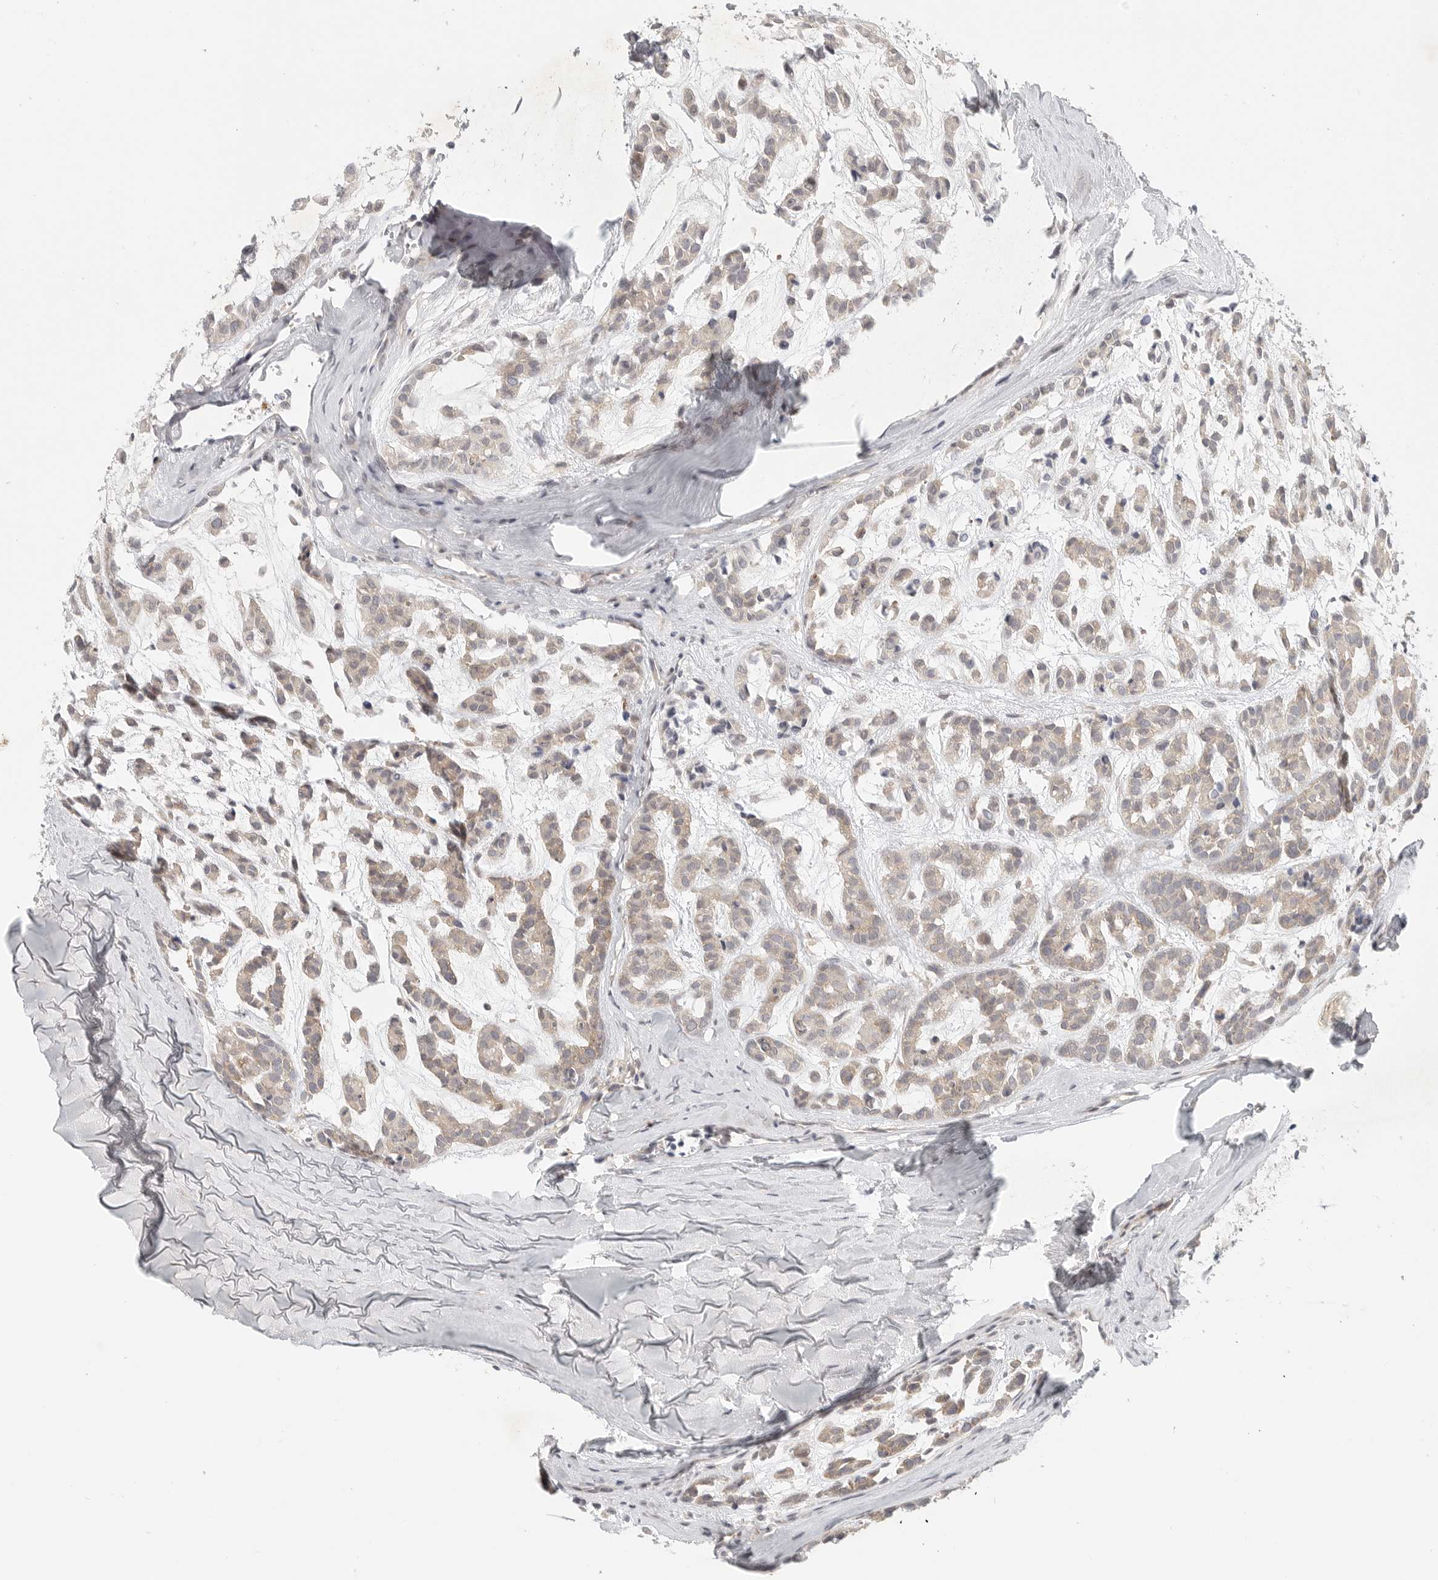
{"staining": {"intensity": "weak", "quantity": "25%-75%", "location": "cytoplasmic/membranous"}, "tissue": "head and neck cancer", "cell_type": "Tumor cells", "image_type": "cancer", "snomed": [{"axis": "morphology", "description": "Adenocarcinoma, NOS"}, {"axis": "morphology", "description": "Adenoma, NOS"}, {"axis": "topography", "description": "Head-Neck"}], "caption": "This image shows immunohistochemistry staining of human head and neck cancer, with low weak cytoplasmic/membranous expression in about 25%-75% of tumor cells.", "gene": "HDAC6", "patient": {"sex": "female", "age": 55}}